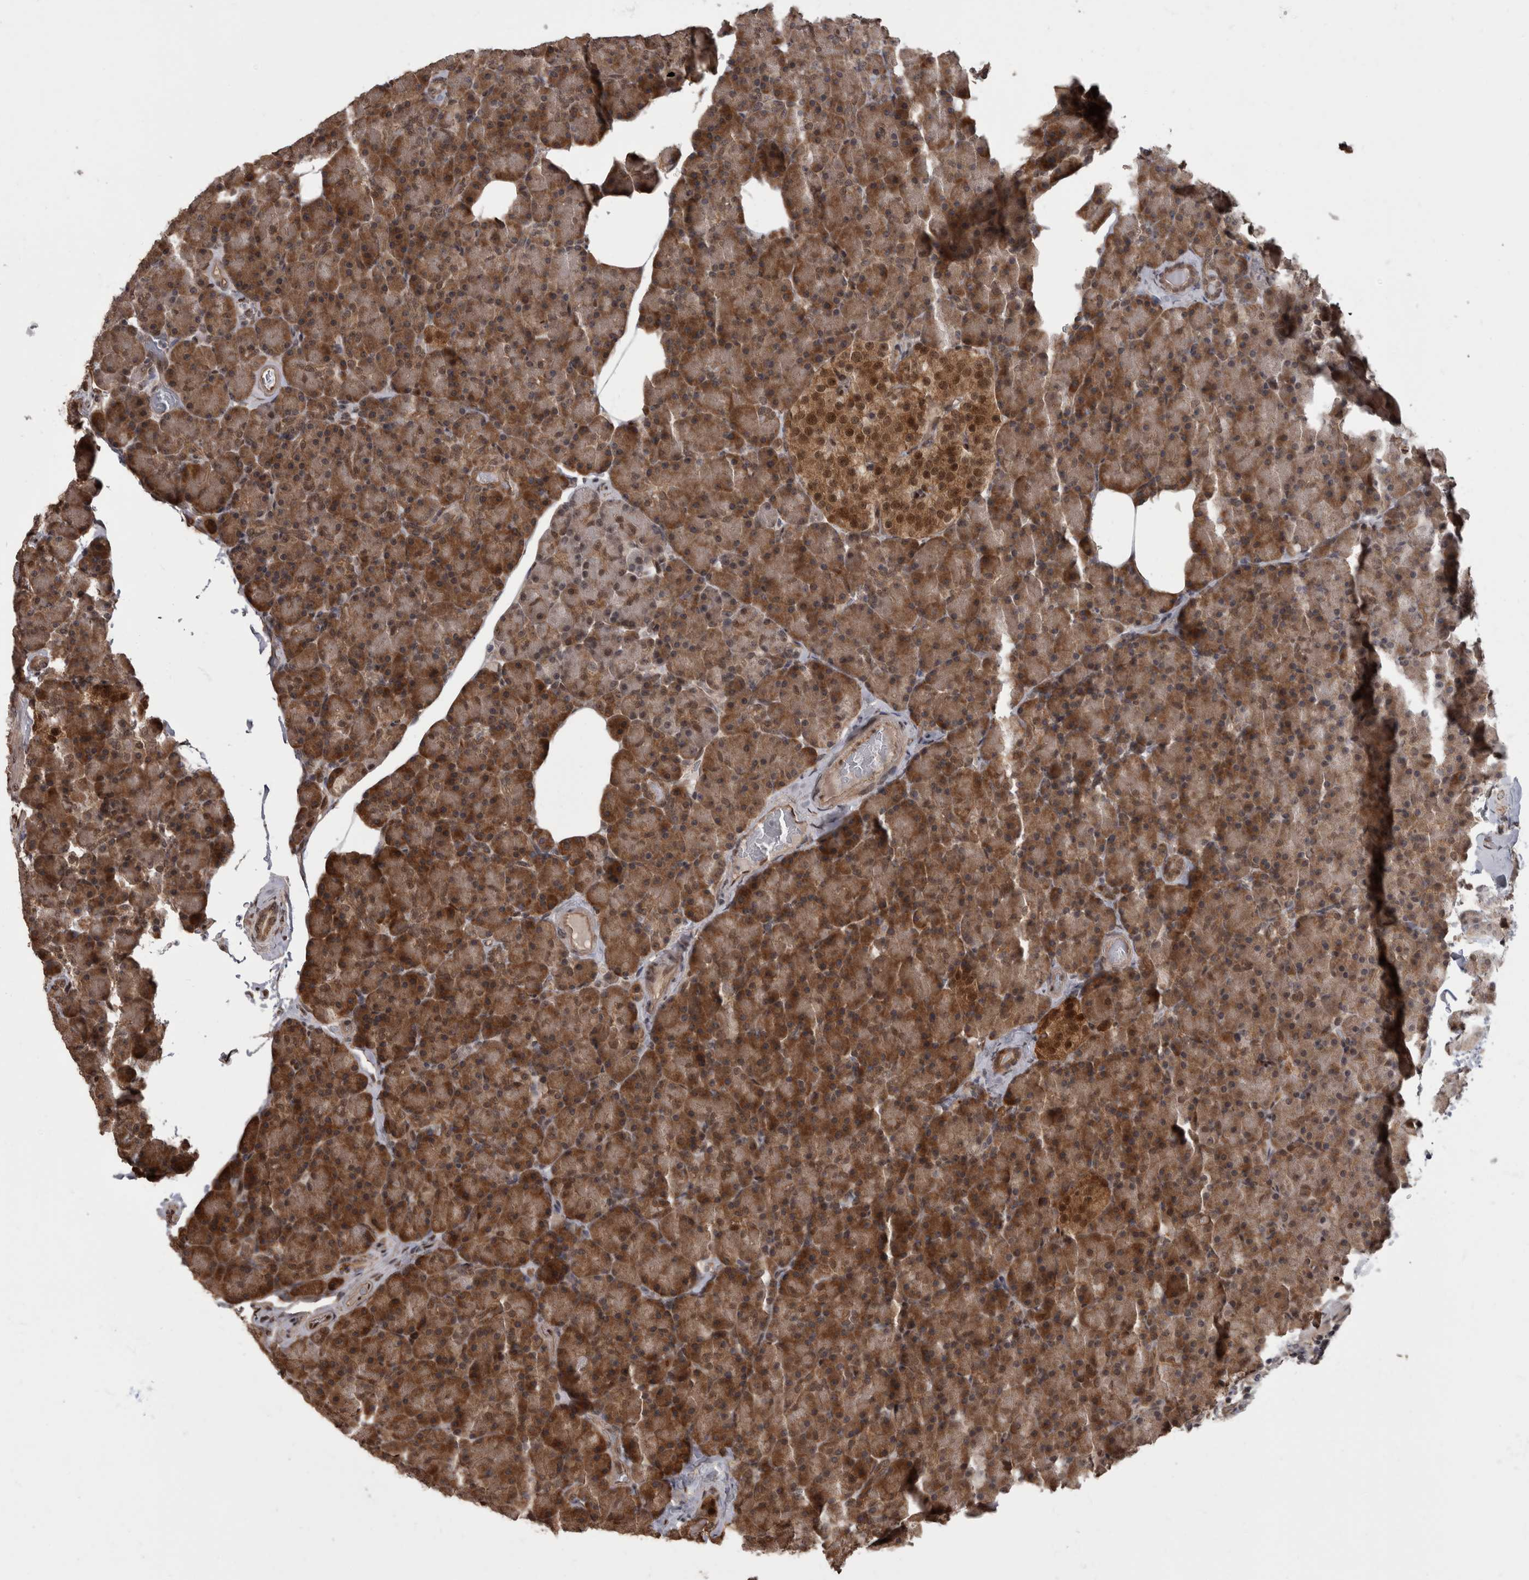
{"staining": {"intensity": "moderate", "quantity": ">75%", "location": "cytoplasmic/membranous"}, "tissue": "pancreas", "cell_type": "Exocrine glandular cells", "image_type": "normal", "snomed": [{"axis": "morphology", "description": "Normal tissue, NOS"}, {"axis": "topography", "description": "Pancreas"}], "caption": "This histopathology image shows IHC staining of unremarkable pancreas, with medium moderate cytoplasmic/membranous positivity in approximately >75% of exocrine glandular cells.", "gene": "AKT3", "patient": {"sex": "female", "age": 43}}